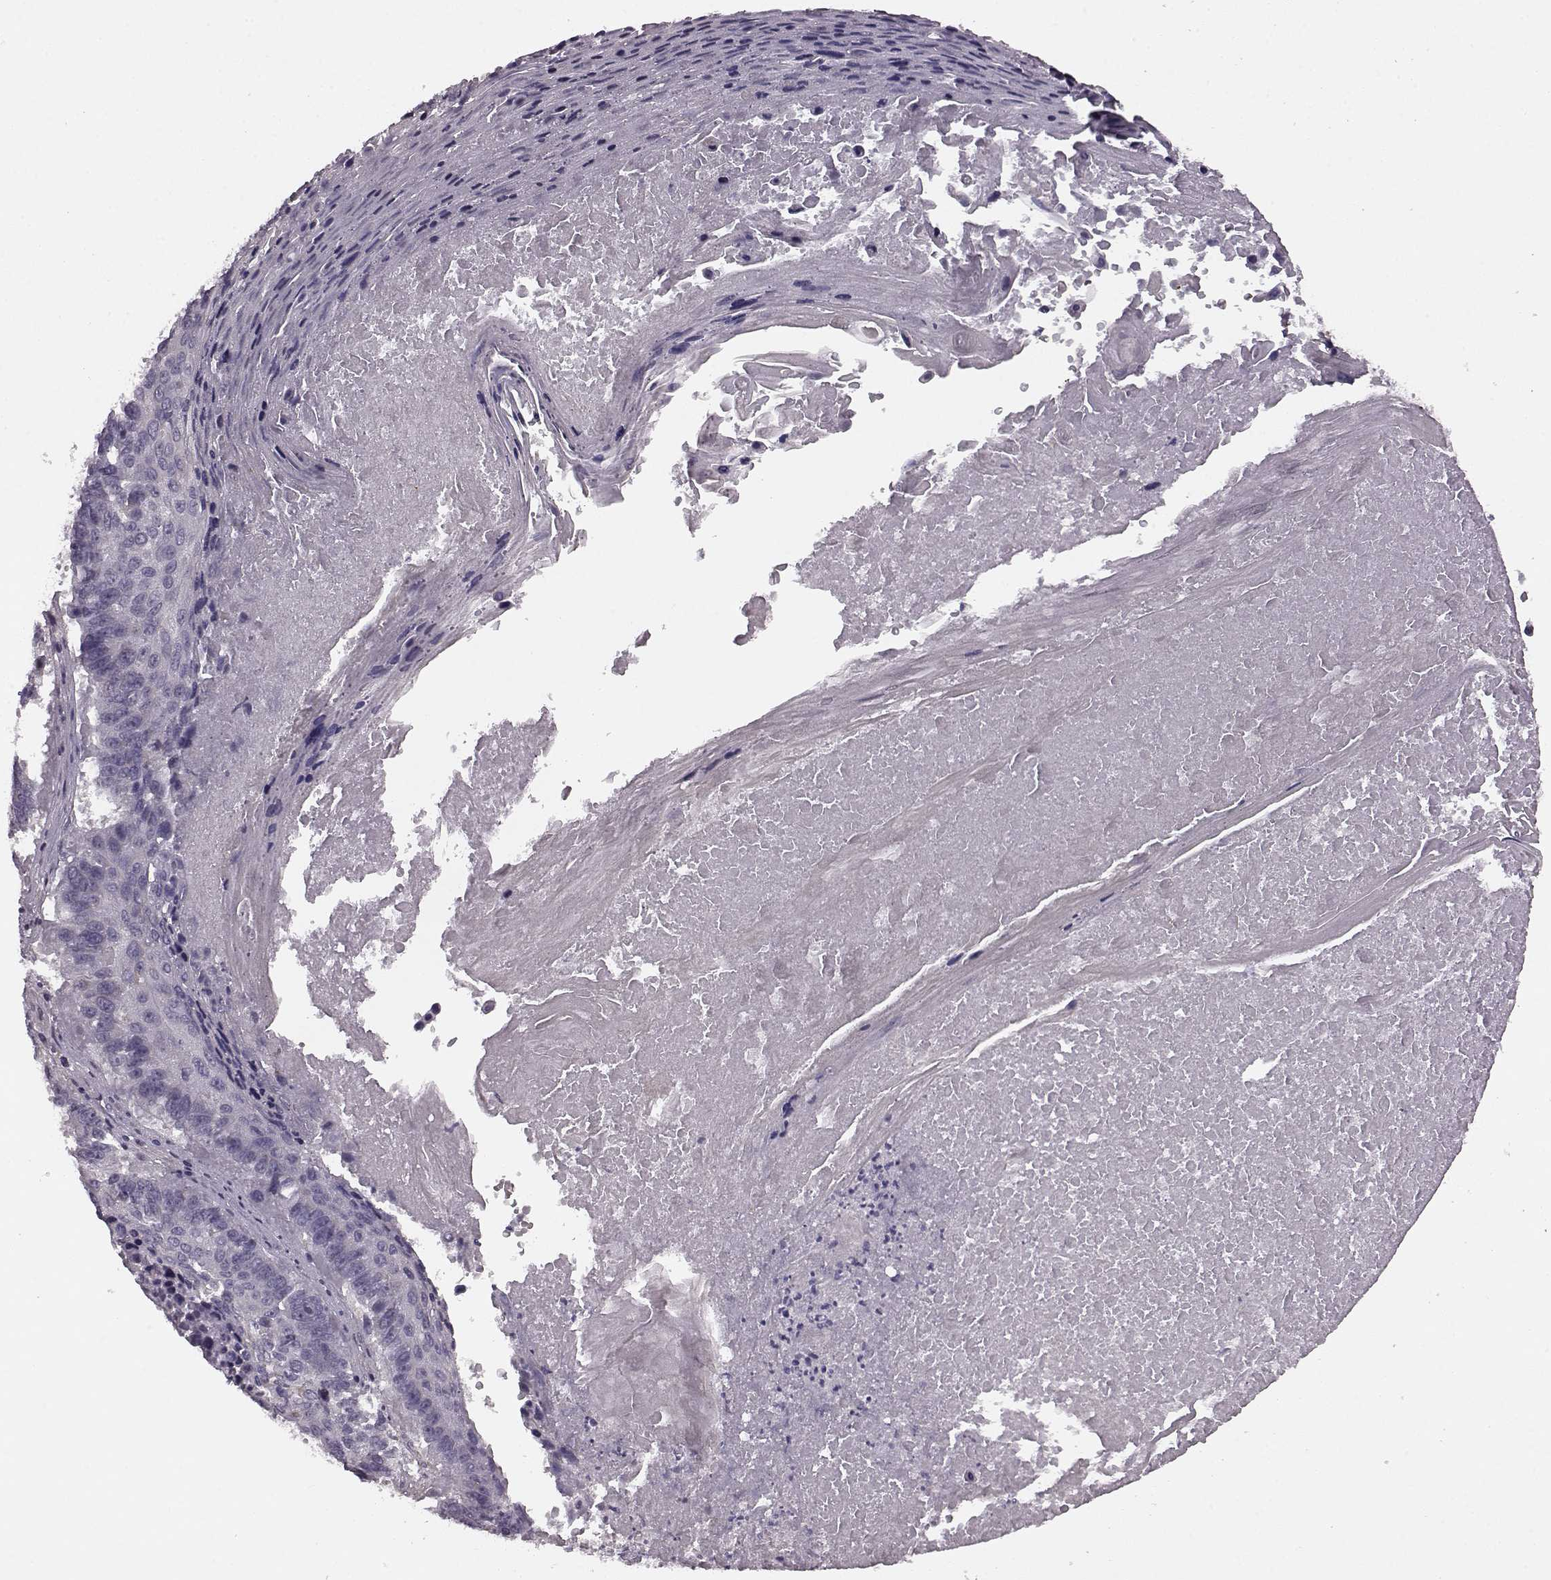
{"staining": {"intensity": "negative", "quantity": "none", "location": "none"}, "tissue": "lung cancer", "cell_type": "Tumor cells", "image_type": "cancer", "snomed": [{"axis": "morphology", "description": "Squamous cell carcinoma, NOS"}, {"axis": "topography", "description": "Lung"}], "caption": "High magnification brightfield microscopy of lung cancer stained with DAB (brown) and counterstained with hematoxylin (blue): tumor cells show no significant staining.", "gene": "GRK1", "patient": {"sex": "male", "age": 73}}